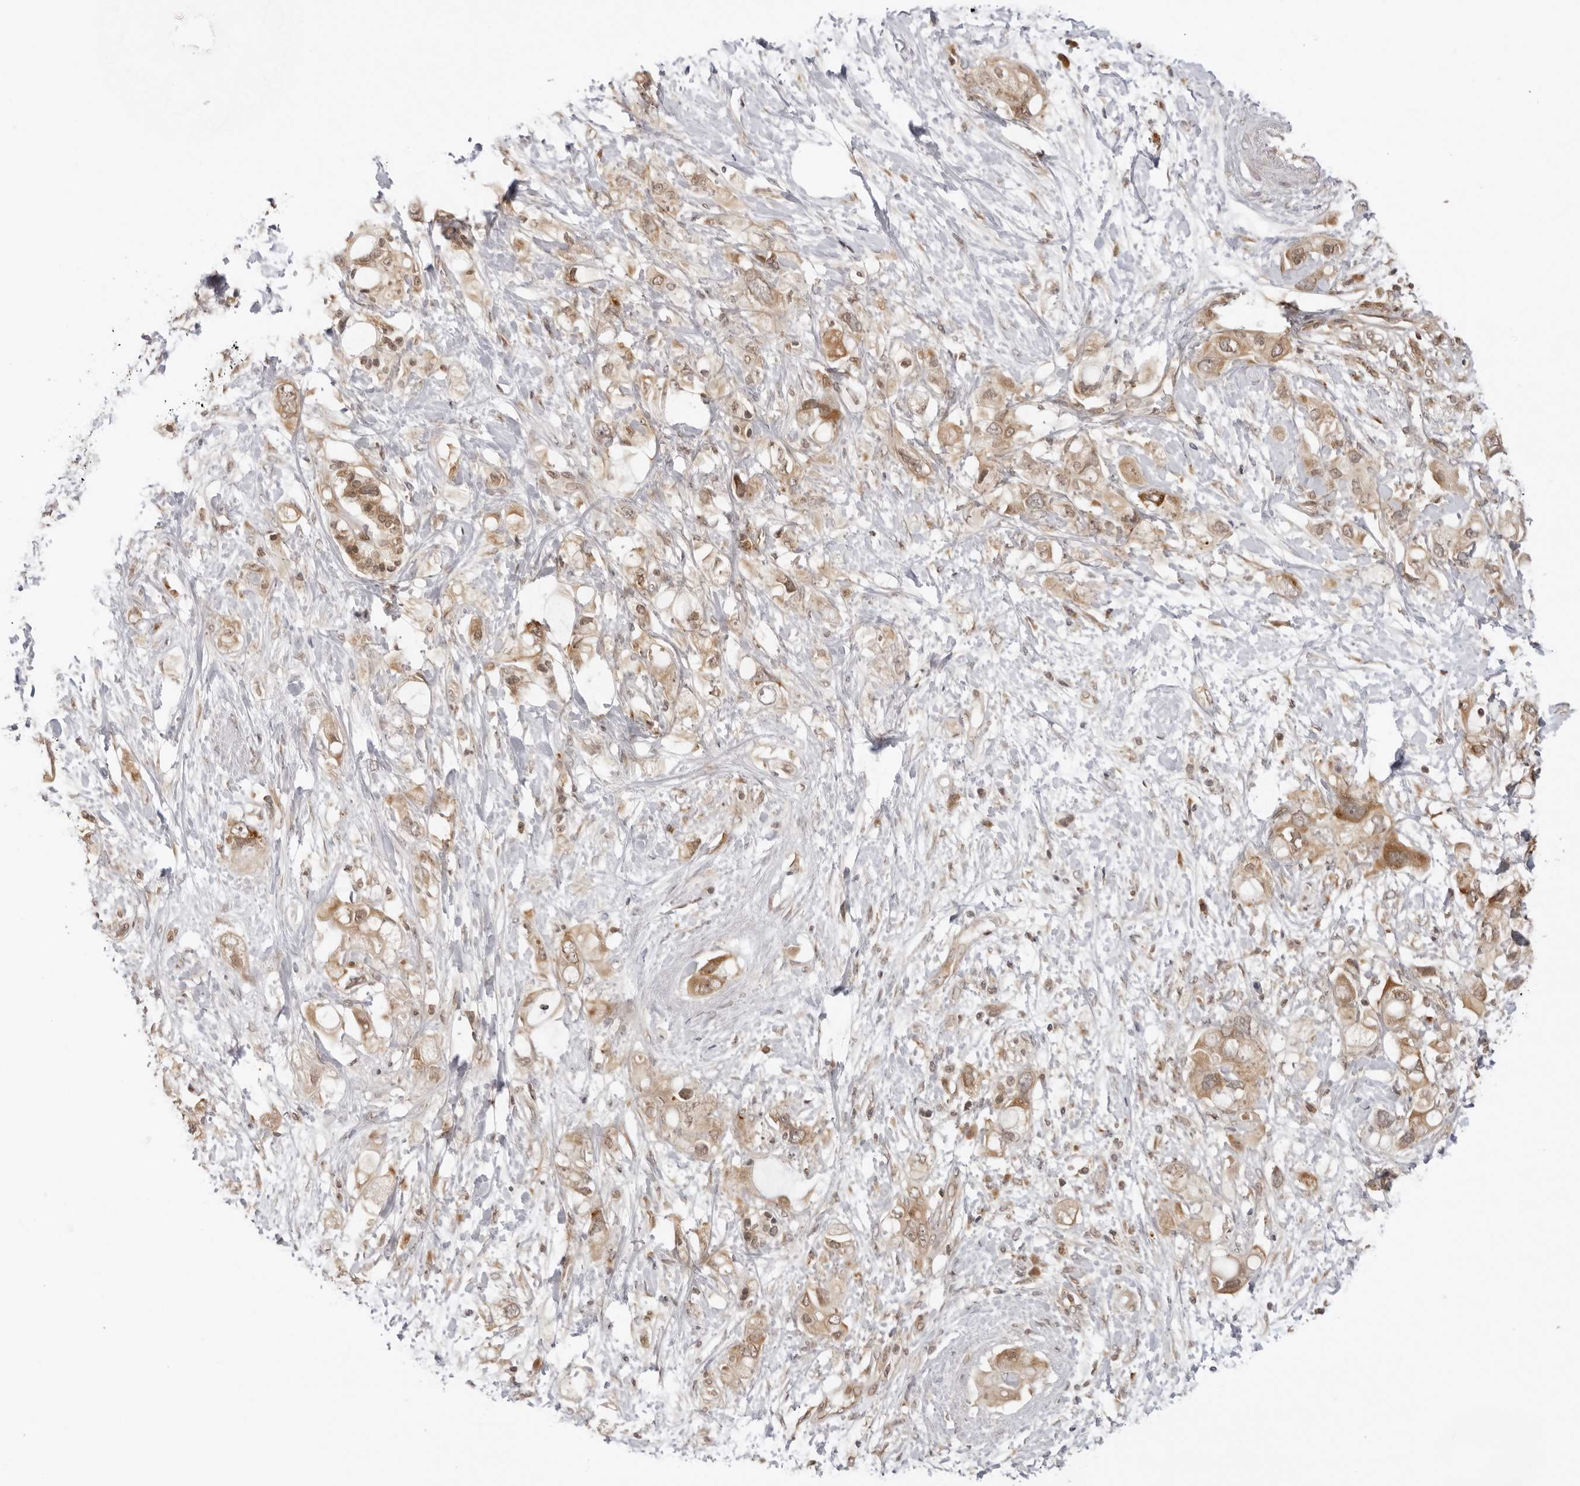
{"staining": {"intensity": "moderate", "quantity": ">75%", "location": "cytoplasmic/membranous"}, "tissue": "pancreatic cancer", "cell_type": "Tumor cells", "image_type": "cancer", "snomed": [{"axis": "morphology", "description": "Adenocarcinoma, NOS"}, {"axis": "topography", "description": "Pancreas"}], "caption": "Moderate cytoplasmic/membranous expression is present in about >75% of tumor cells in adenocarcinoma (pancreatic).", "gene": "PRRC2C", "patient": {"sex": "female", "age": 56}}